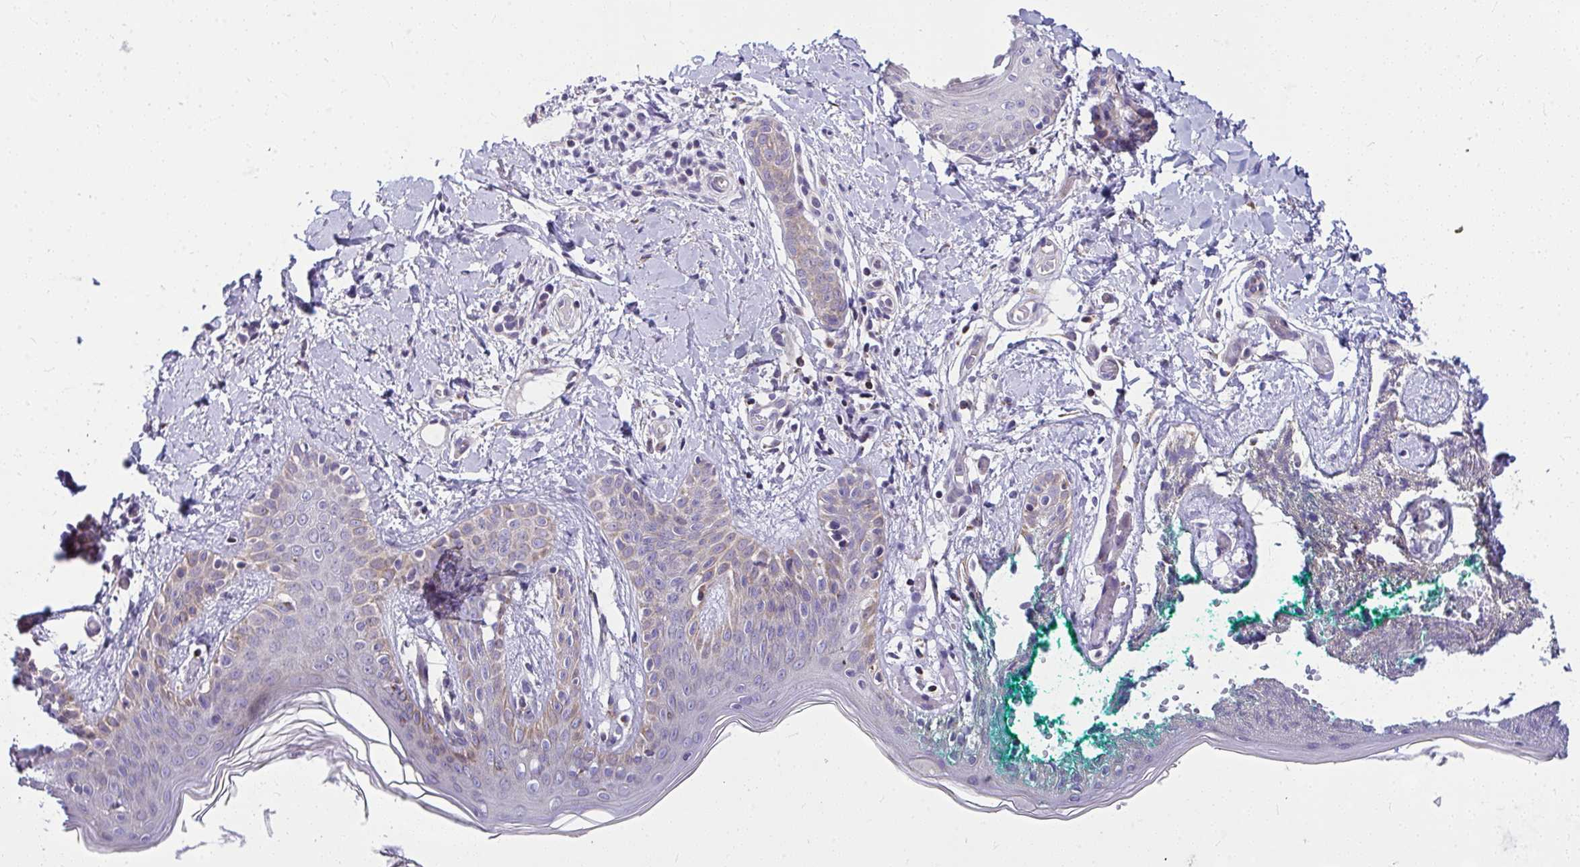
{"staining": {"intensity": "weak", "quantity": "25%-75%", "location": "cytoplasmic/membranous"}, "tissue": "skin", "cell_type": "Fibroblasts", "image_type": "normal", "snomed": [{"axis": "morphology", "description": "Normal tissue, NOS"}, {"axis": "topography", "description": "Skin"}], "caption": "A photomicrograph showing weak cytoplasmic/membranous expression in approximately 25%-75% of fibroblasts in normal skin, as visualized by brown immunohistochemical staining.", "gene": "CEP63", "patient": {"sex": "male", "age": 16}}